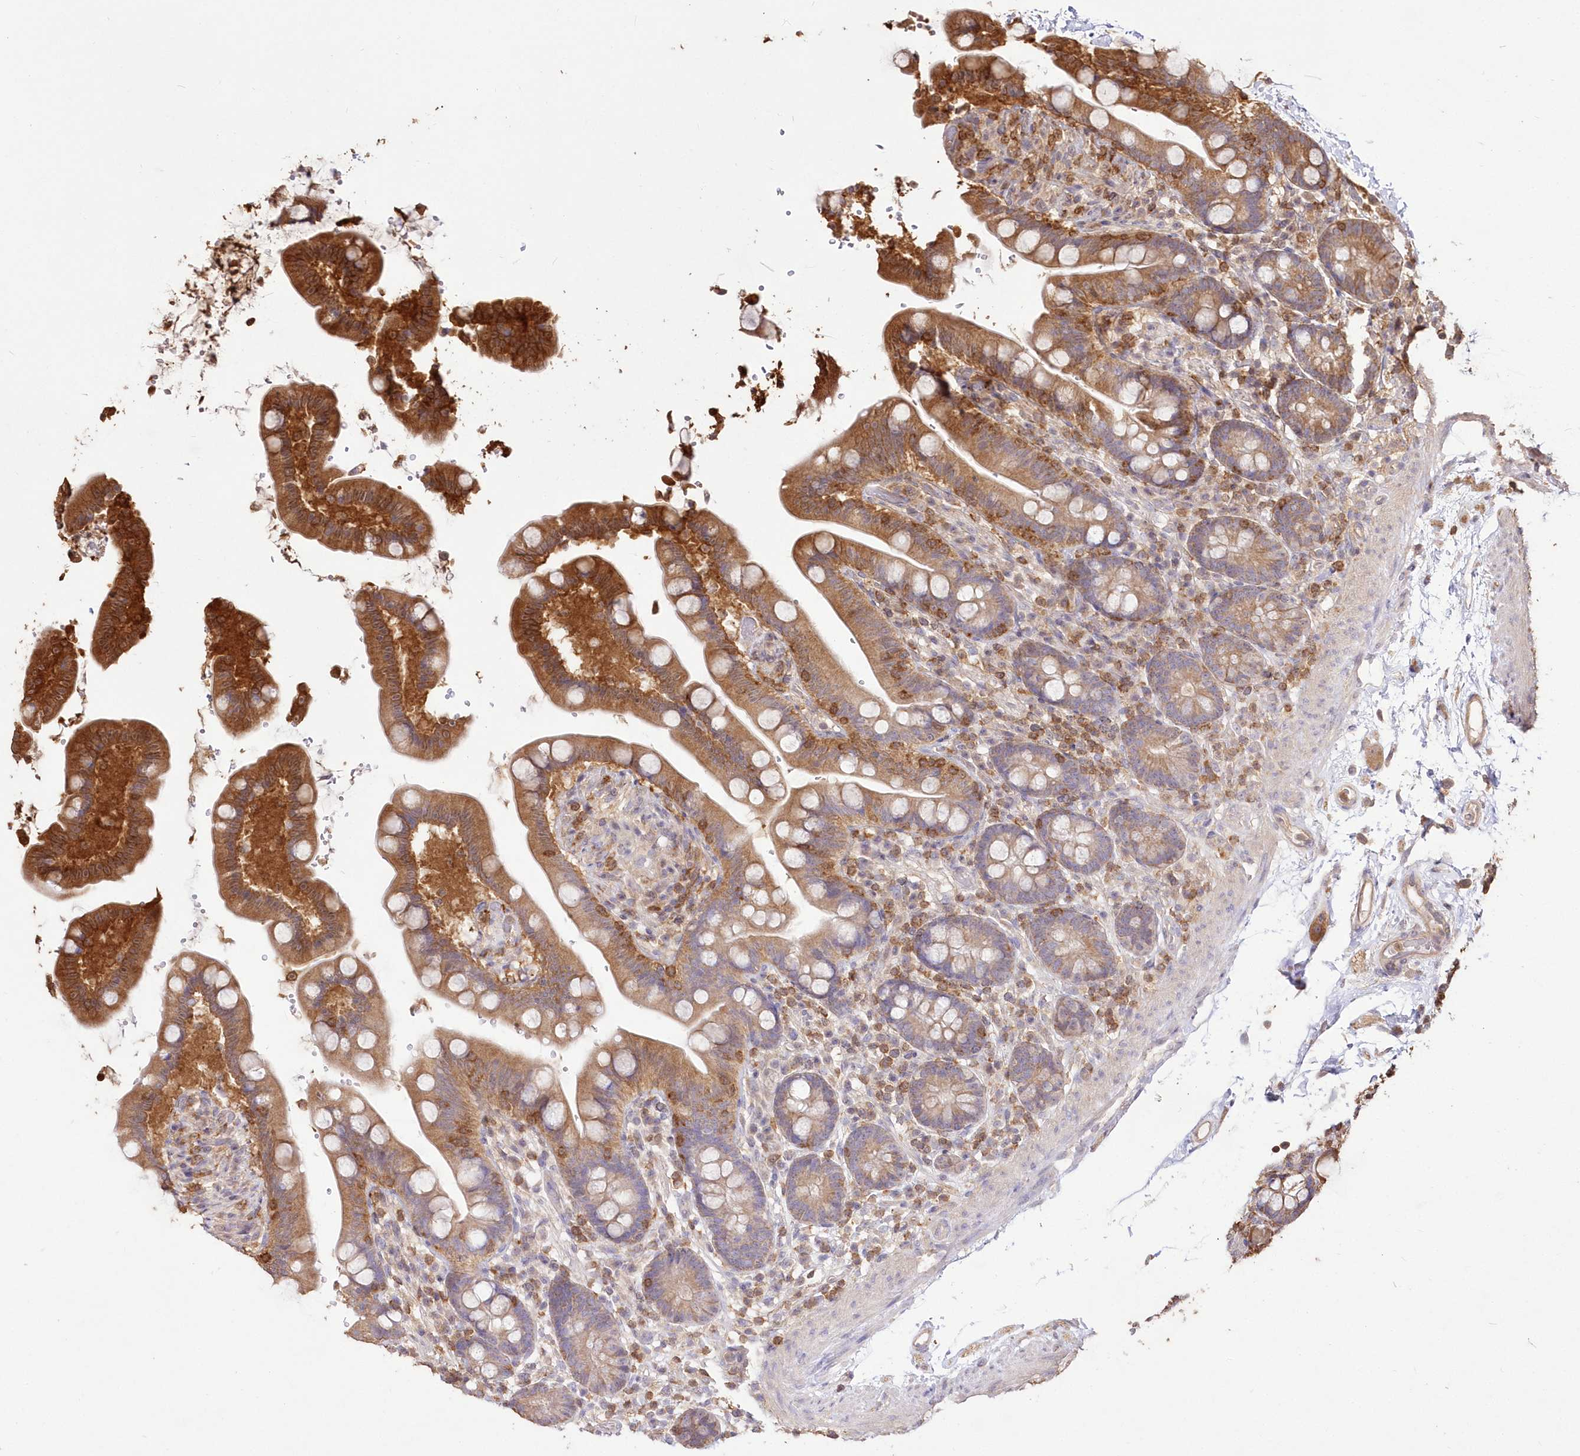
{"staining": {"intensity": "weak", "quantity": "25%-75%", "location": "cytoplasmic/membranous"}, "tissue": "colon", "cell_type": "Endothelial cells", "image_type": "normal", "snomed": [{"axis": "morphology", "description": "Normal tissue, NOS"}, {"axis": "topography", "description": "Smooth muscle"}, {"axis": "topography", "description": "Colon"}], "caption": "This photomicrograph demonstrates immunohistochemistry (IHC) staining of normal colon, with low weak cytoplasmic/membranous expression in about 25%-75% of endothelial cells.", "gene": "STK17B", "patient": {"sex": "male", "age": 73}}